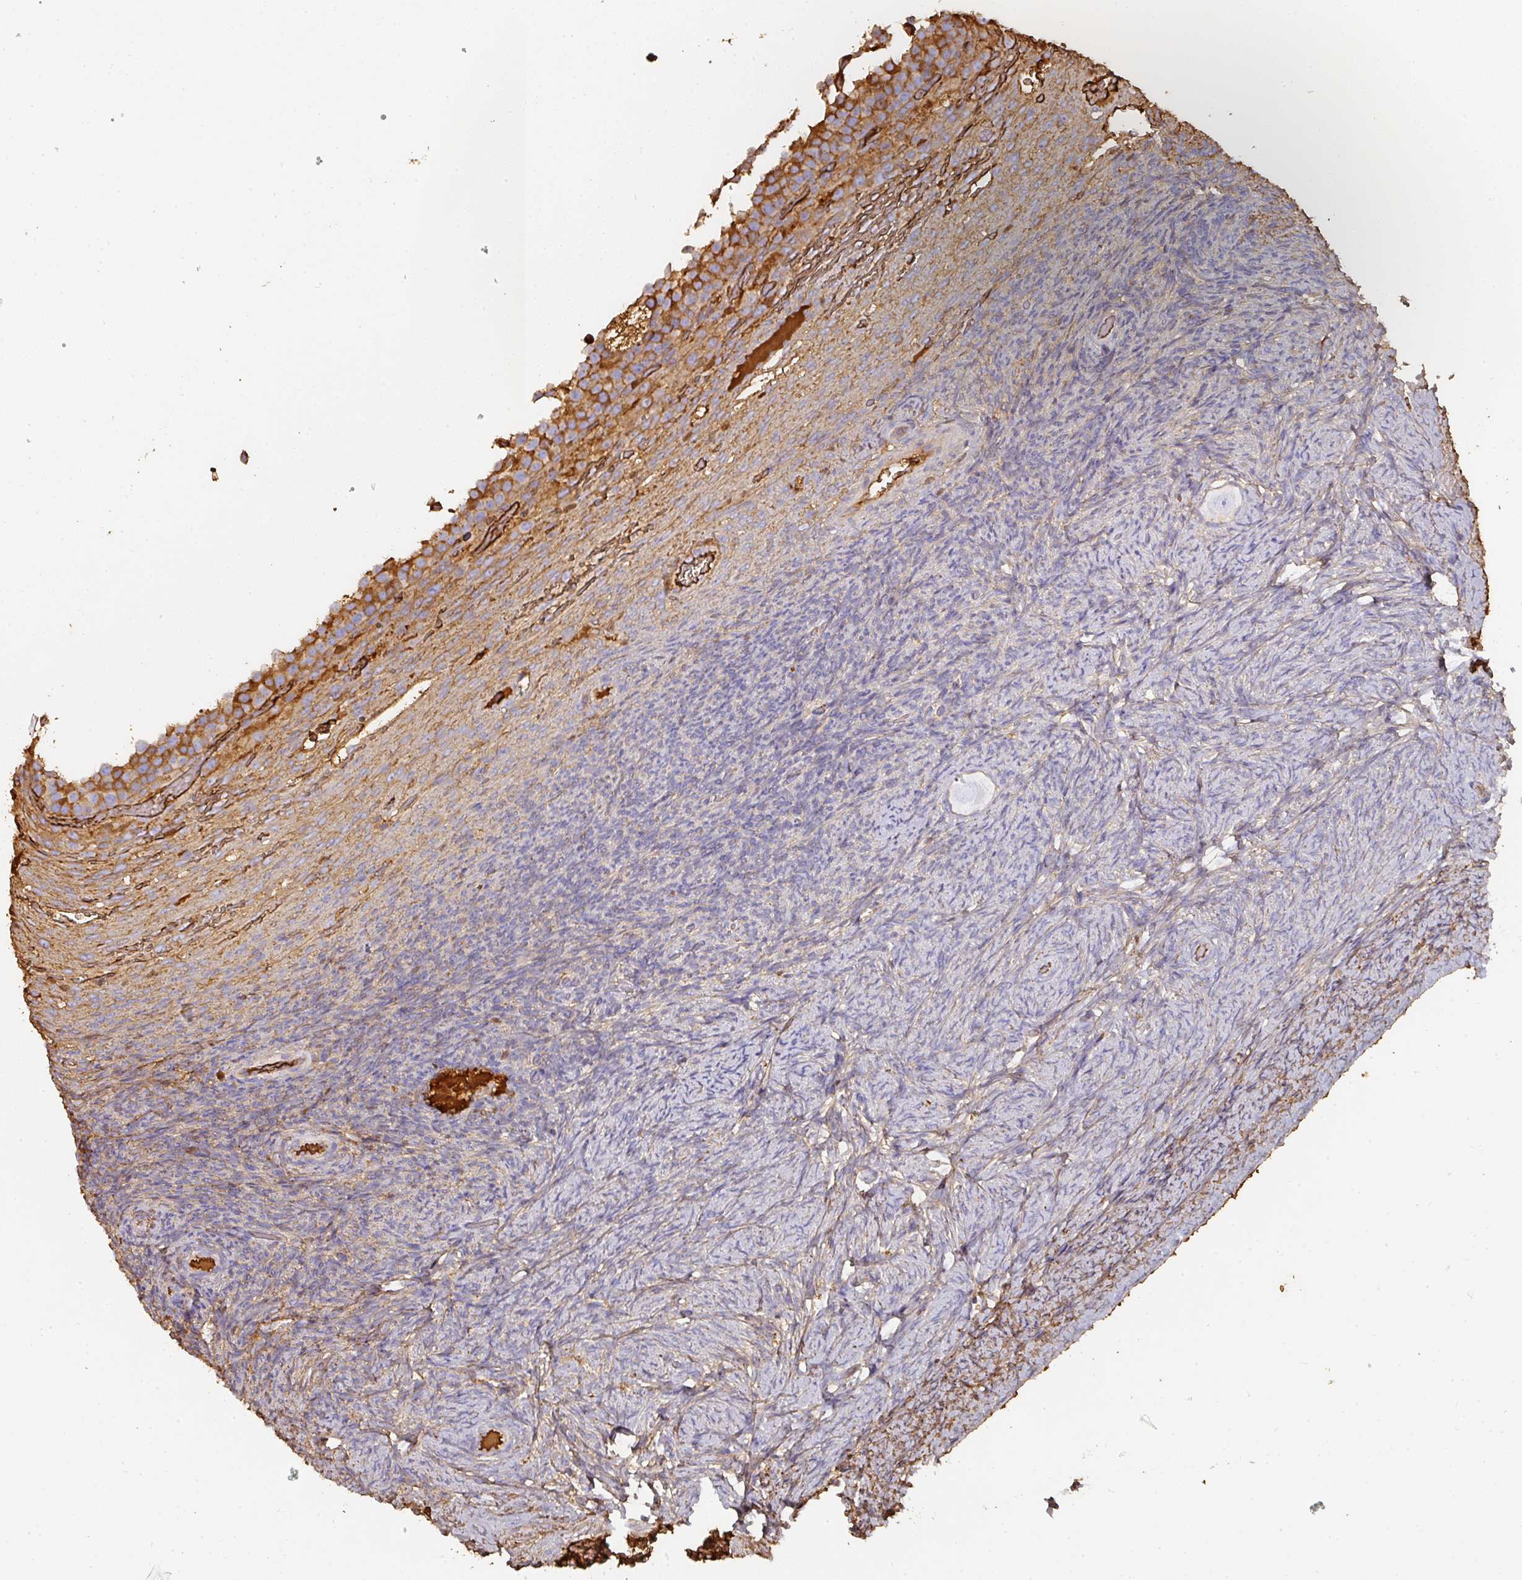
{"staining": {"intensity": "negative", "quantity": "none", "location": "none"}, "tissue": "ovary", "cell_type": "Follicle cells", "image_type": "normal", "snomed": [{"axis": "morphology", "description": "Normal tissue, NOS"}, {"axis": "topography", "description": "Ovary"}], "caption": "High power microscopy histopathology image of an immunohistochemistry image of benign ovary, revealing no significant expression in follicle cells. (DAB (3,3'-diaminobenzidine) immunohistochemistry (IHC) visualized using brightfield microscopy, high magnification).", "gene": "ALB", "patient": {"sex": "female", "age": 34}}